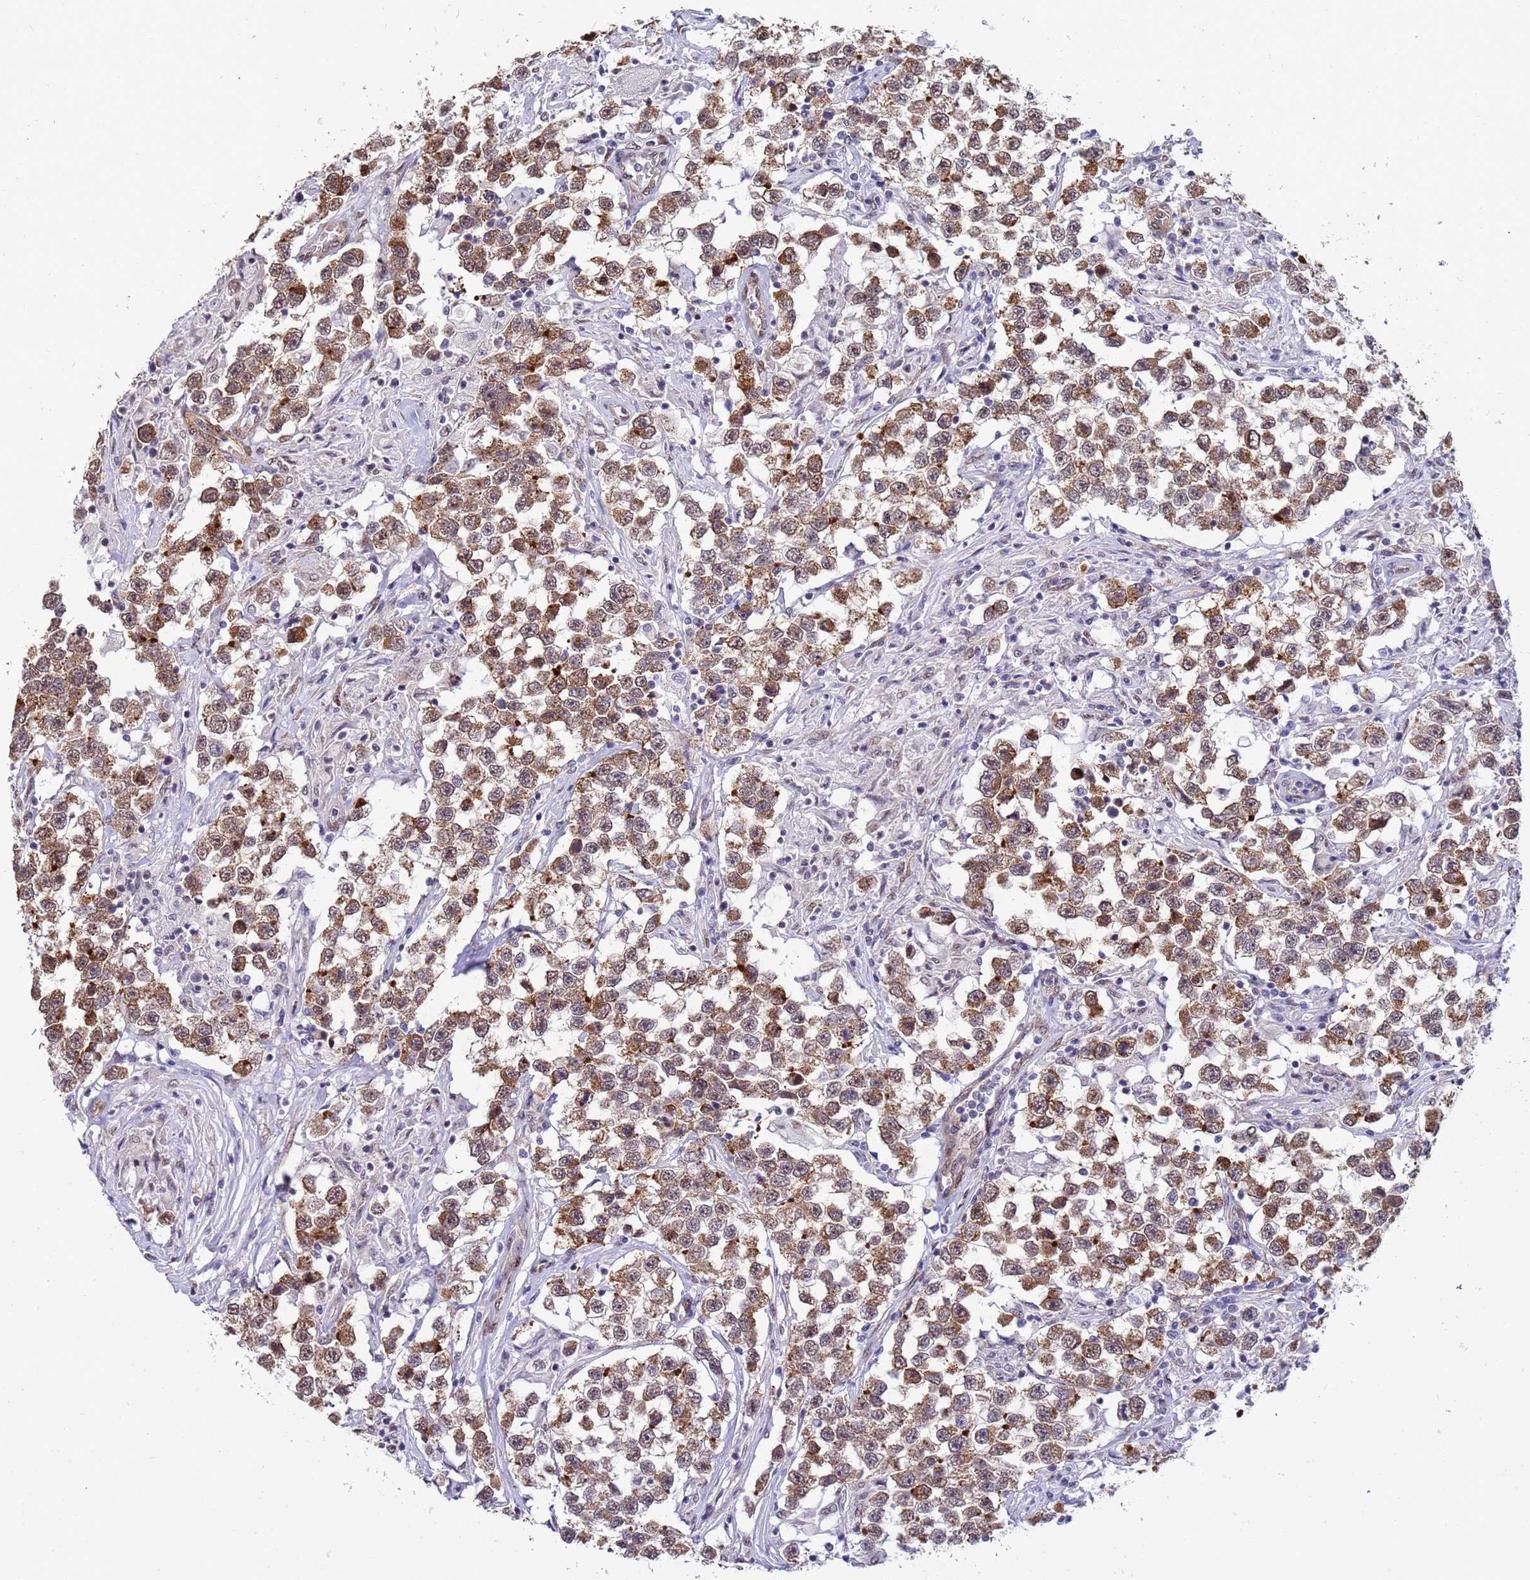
{"staining": {"intensity": "moderate", "quantity": ">75%", "location": "cytoplasmic/membranous"}, "tissue": "testis cancer", "cell_type": "Tumor cells", "image_type": "cancer", "snomed": [{"axis": "morphology", "description": "Seminoma, NOS"}, {"axis": "topography", "description": "Testis"}], "caption": "Immunohistochemical staining of testis cancer (seminoma) displays moderate cytoplasmic/membranous protein expression in approximately >75% of tumor cells.", "gene": "TRIP6", "patient": {"sex": "male", "age": 46}}